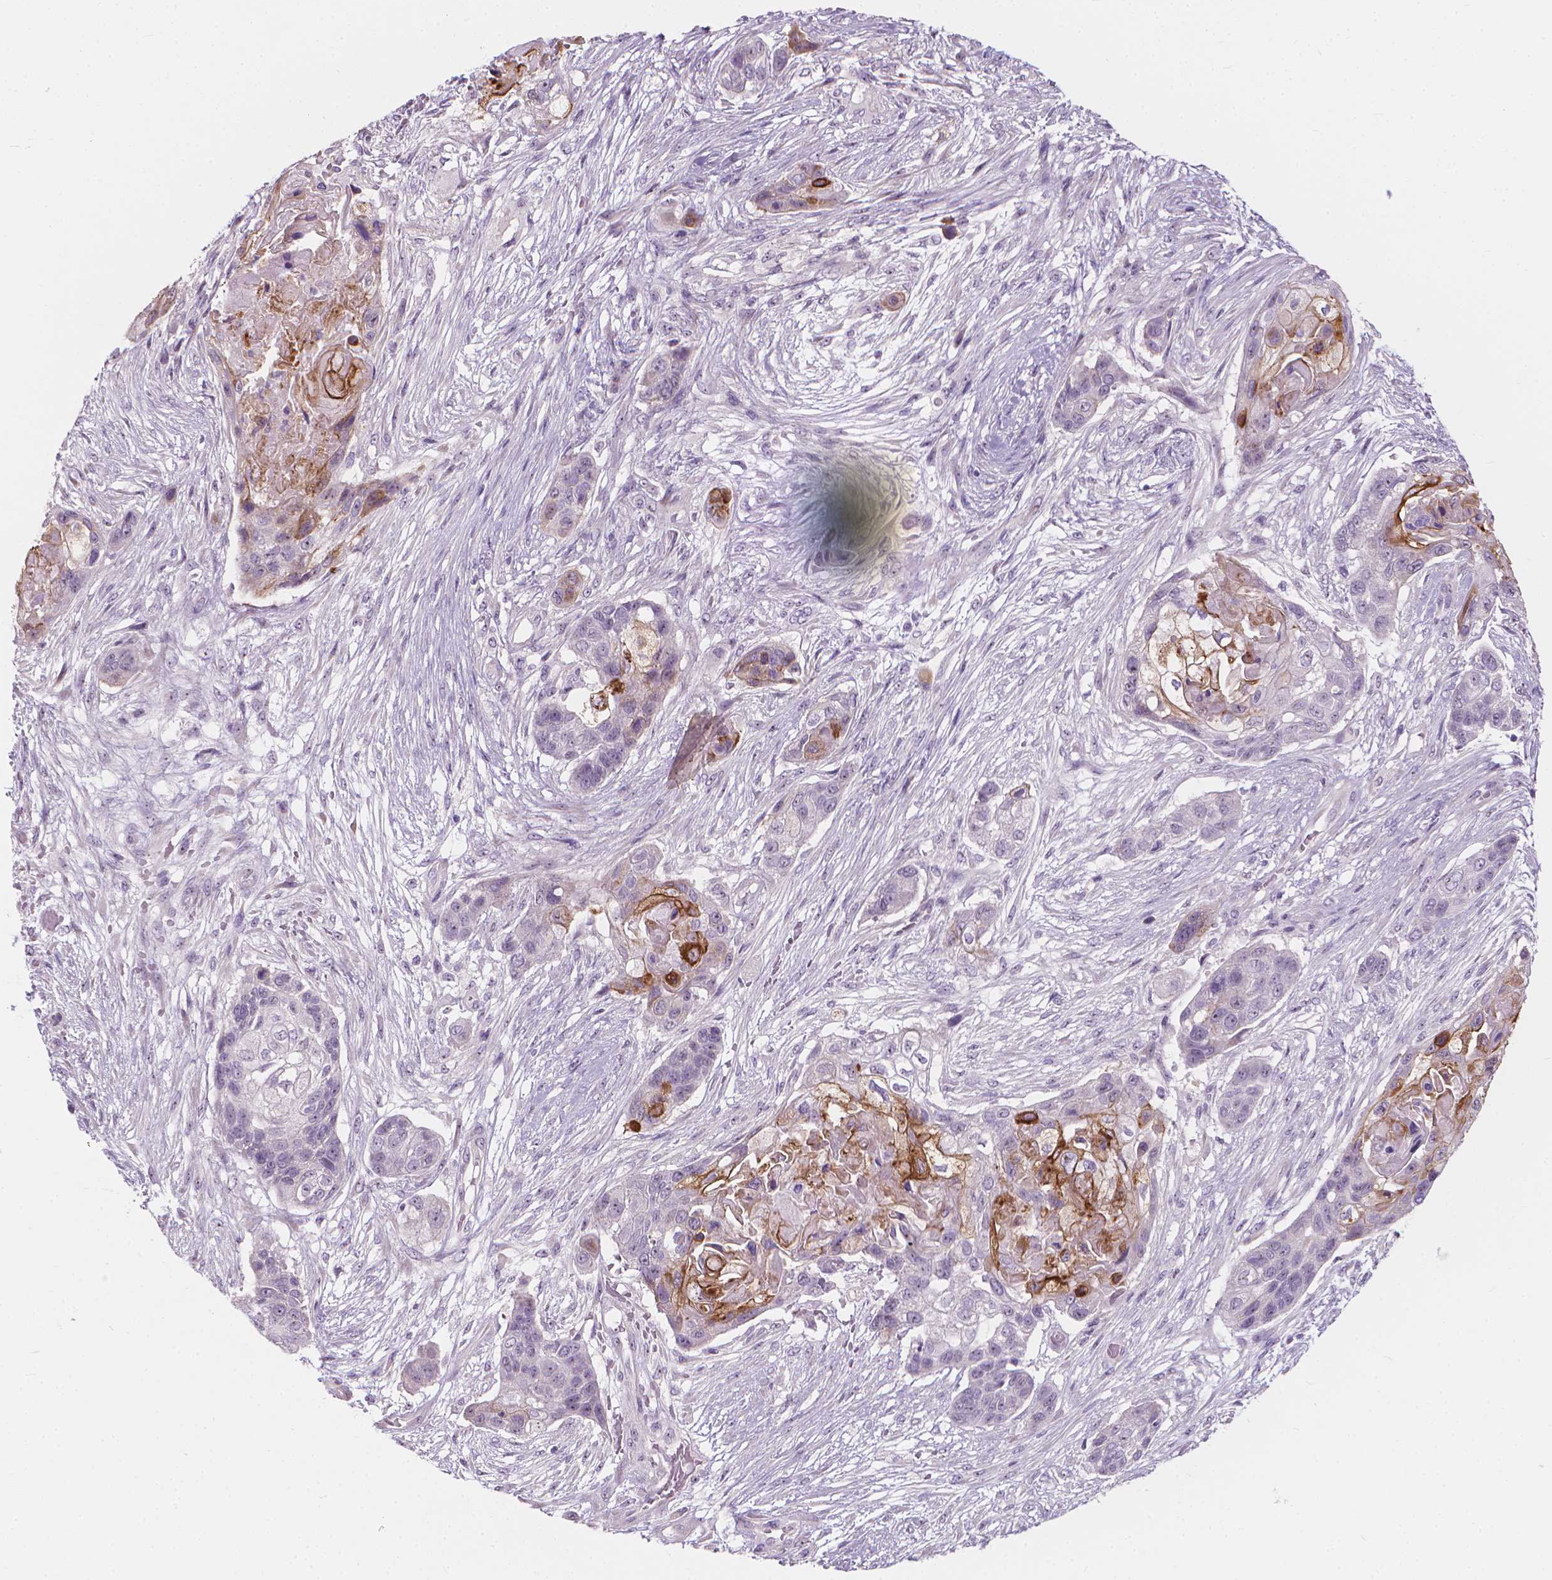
{"staining": {"intensity": "moderate", "quantity": "<25%", "location": "cytoplasmic/membranous"}, "tissue": "lung cancer", "cell_type": "Tumor cells", "image_type": "cancer", "snomed": [{"axis": "morphology", "description": "Squamous cell carcinoma, NOS"}, {"axis": "topography", "description": "Lung"}], "caption": "Immunohistochemistry of squamous cell carcinoma (lung) exhibits low levels of moderate cytoplasmic/membranous positivity in approximately <25% of tumor cells. The staining was performed using DAB (3,3'-diaminobenzidine), with brown indicating positive protein expression. Nuclei are stained blue with hematoxylin.", "gene": "GPRC5A", "patient": {"sex": "male", "age": 69}}